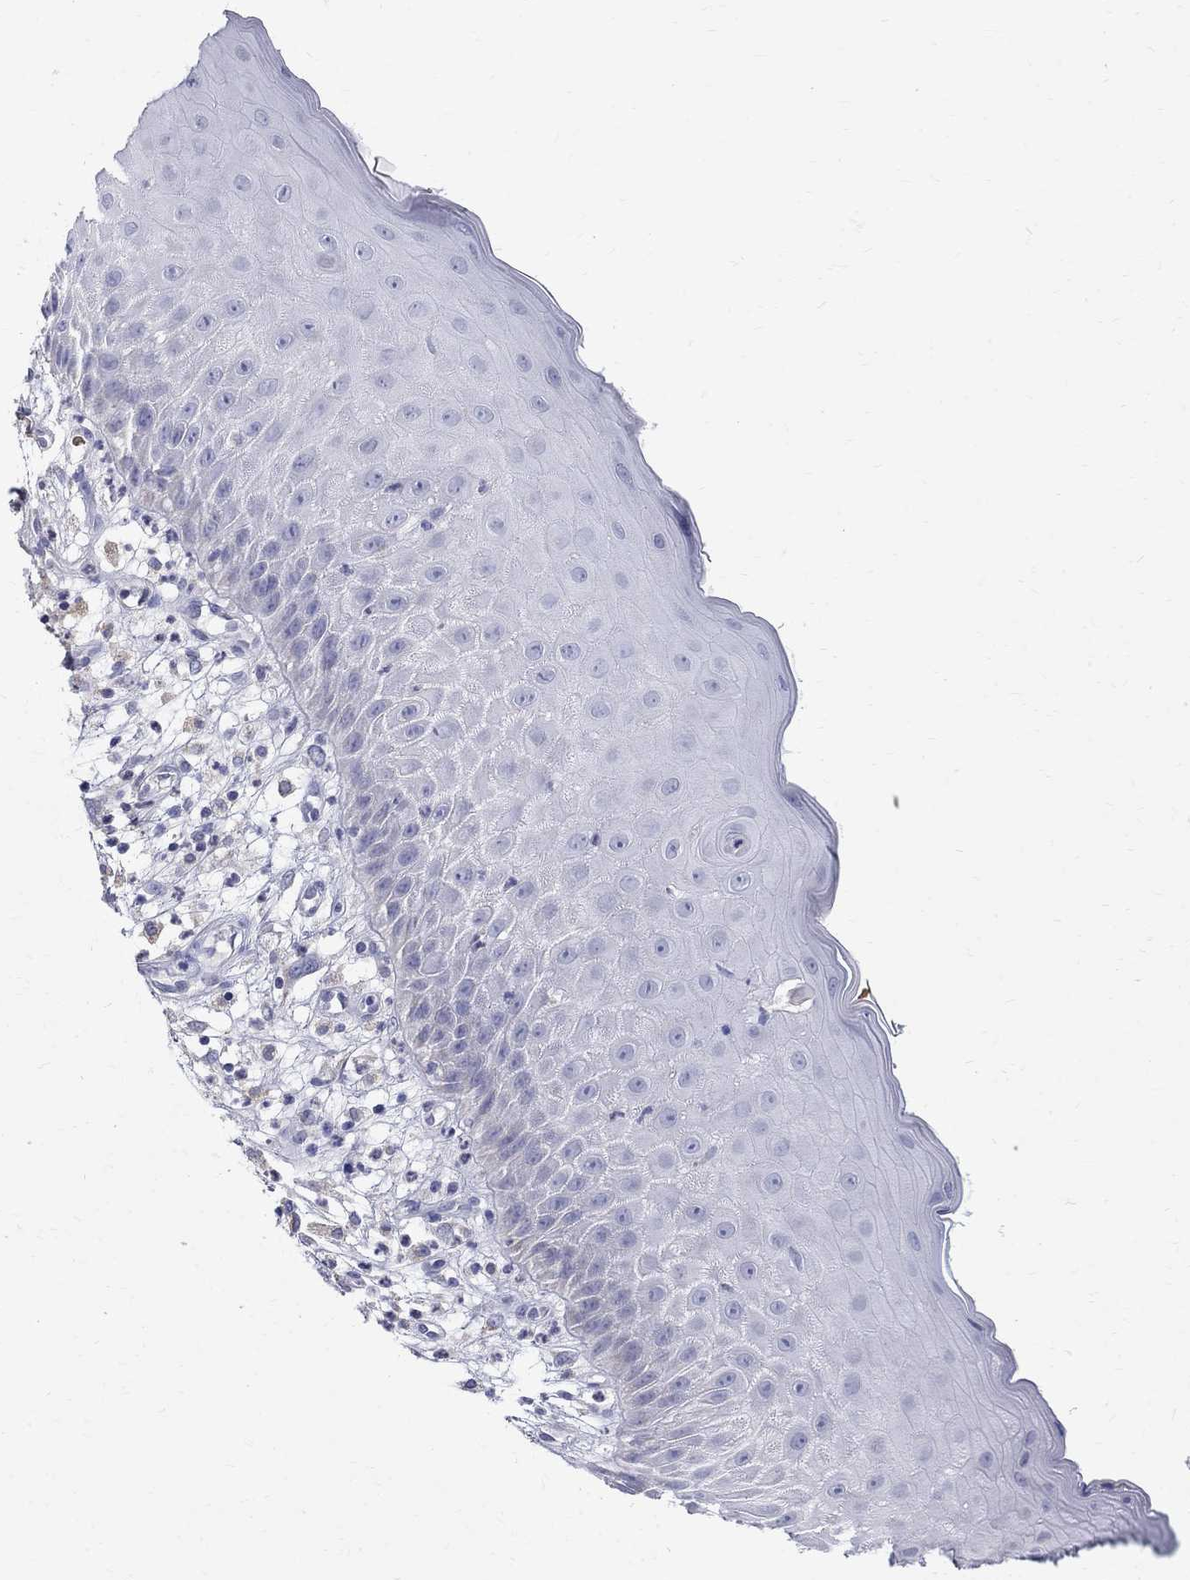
{"staining": {"intensity": "negative", "quantity": "none", "location": "none"}, "tissue": "skin cancer", "cell_type": "Tumor cells", "image_type": "cancer", "snomed": [{"axis": "morphology", "description": "Normal tissue, NOS"}, {"axis": "morphology", "description": "Squamous cell carcinoma, NOS"}, {"axis": "topography", "description": "Skin"}], "caption": "The image demonstrates no significant expression in tumor cells of skin squamous cell carcinoma.", "gene": "AGER", "patient": {"sex": "male", "age": 79}}